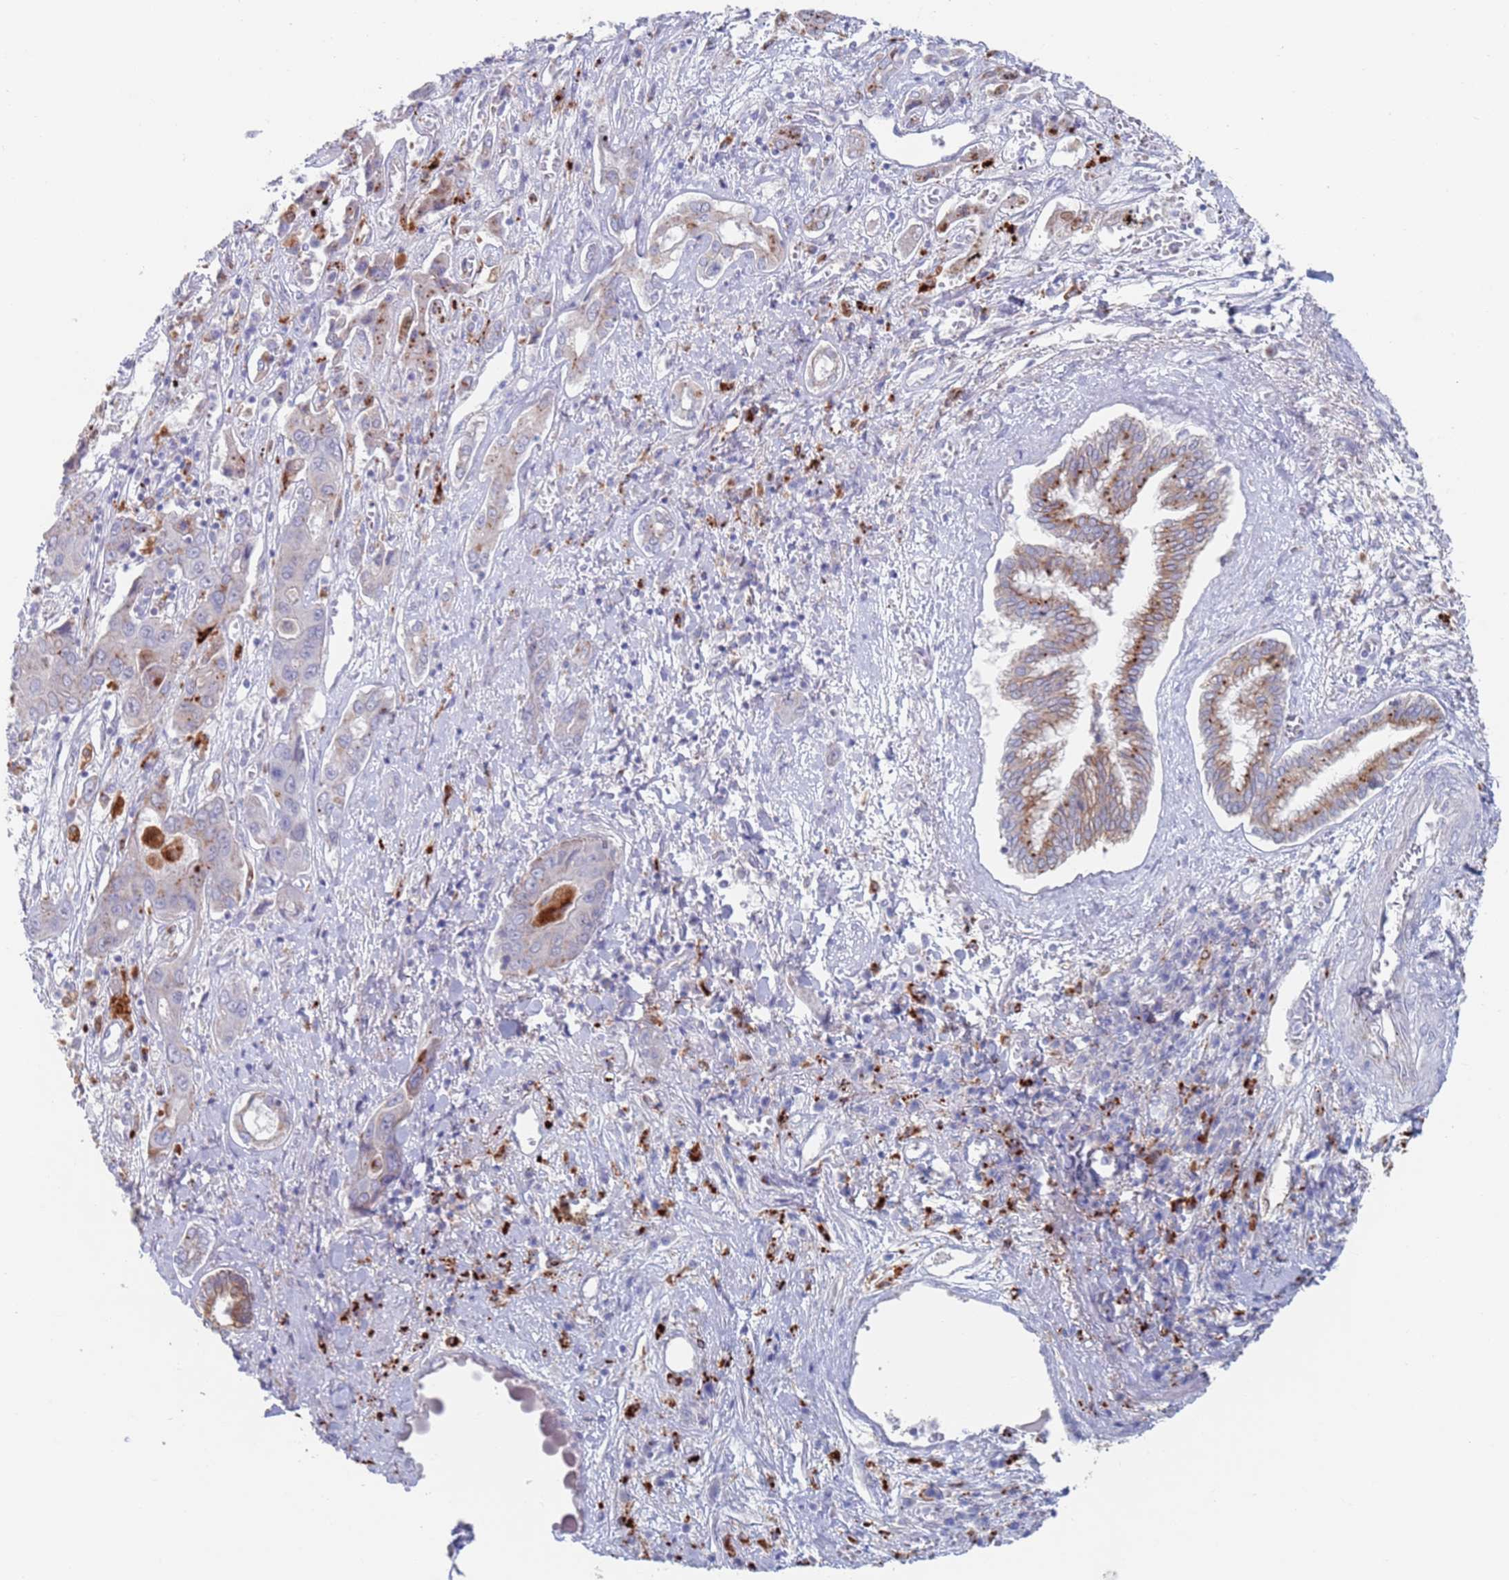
{"staining": {"intensity": "negative", "quantity": "none", "location": "none"}, "tissue": "liver cancer", "cell_type": "Tumor cells", "image_type": "cancer", "snomed": [{"axis": "morphology", "description": "Cholangiocarcinoma"}, {"axis": "topography", "description": "Liver"}], "caption": "Immunohistochemistry photomicrograph of cholangiocarcinoma (liver) stained for a protein (brown), which displays no positivity in tumor cells. (DAB (3,3'-diaminobenzidine) IHC with hematoxylin counter stain).", "gene": "FUCA1", "patient": {"sex": "male", "age": 67}}